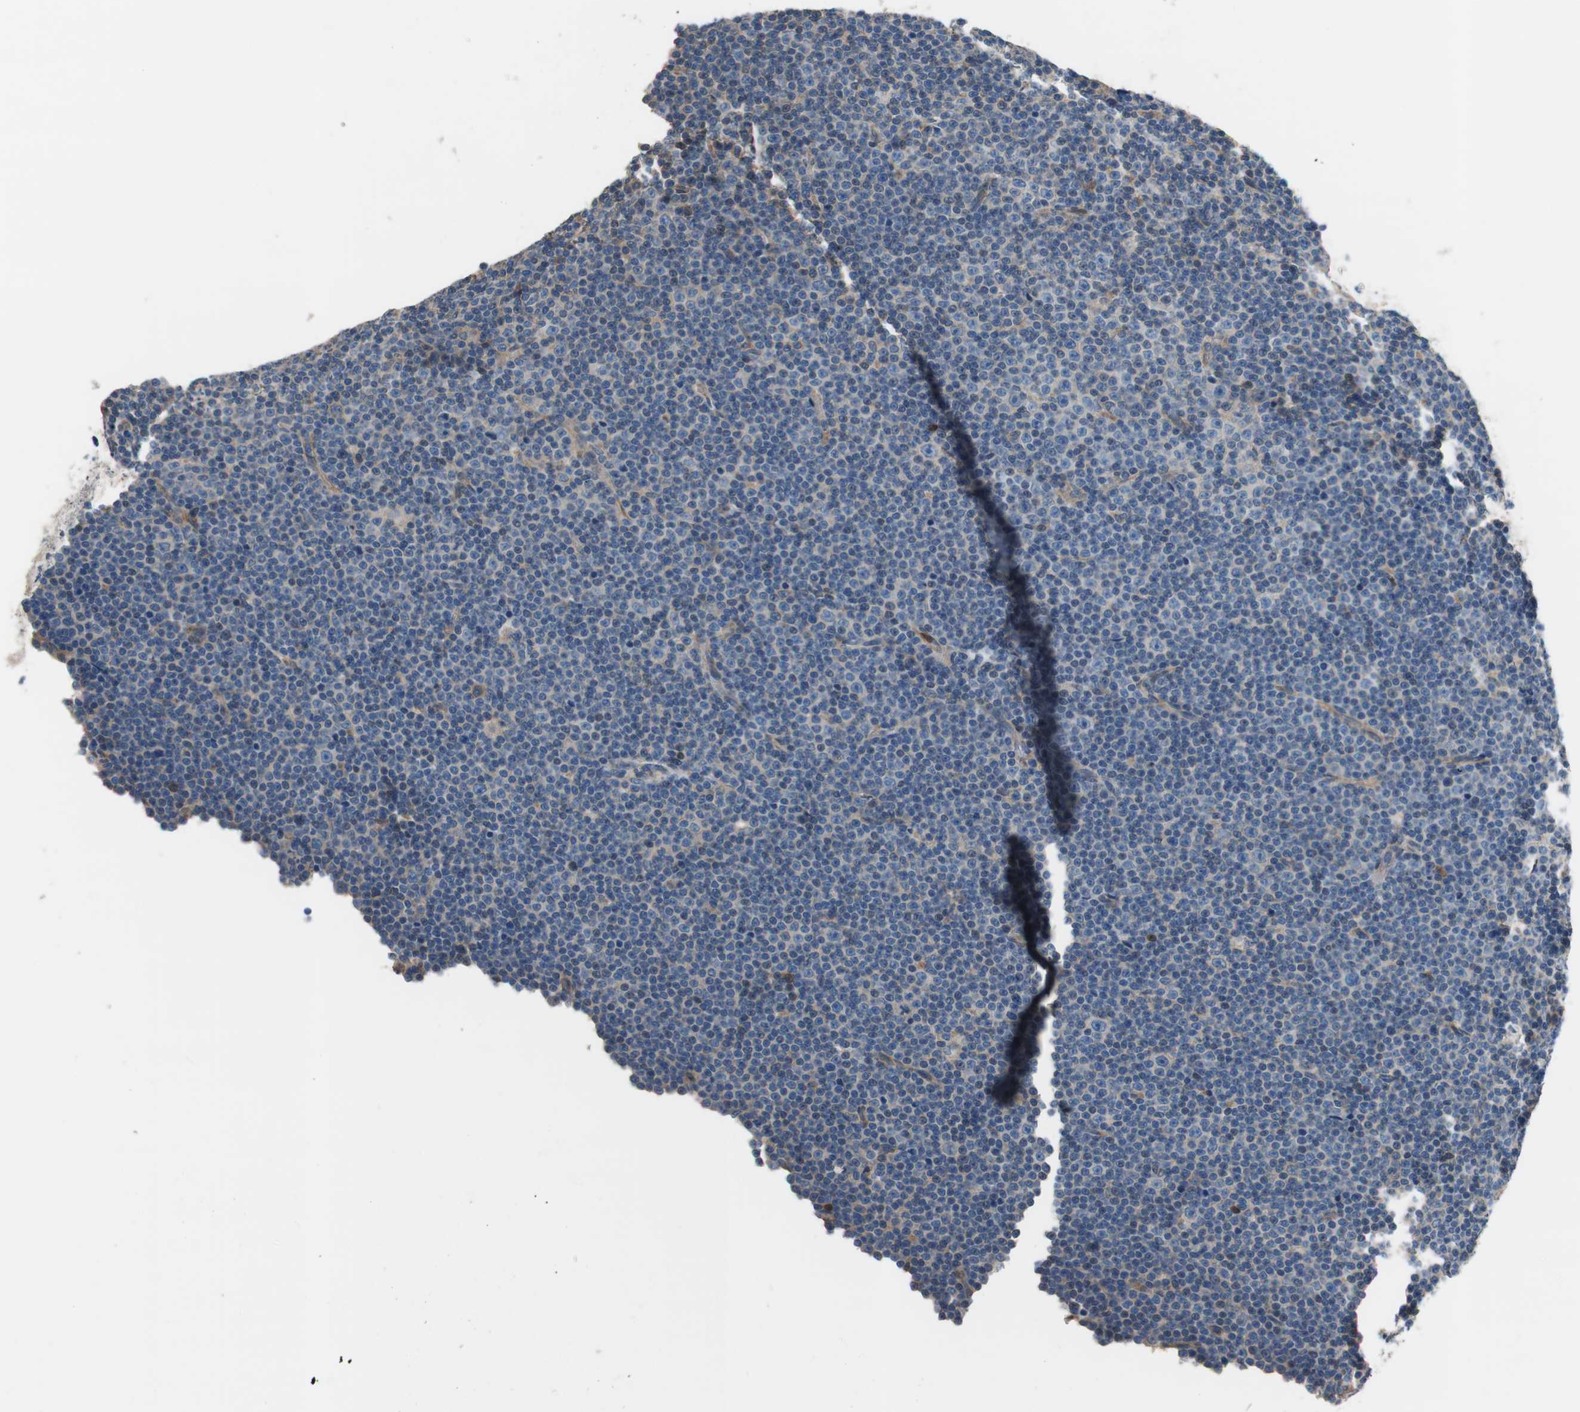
{"staining": {"intensity": "moderate", "quantity": "<25%", "location": "cytoplasmic/membranous"}, "tissue": "lymphoma", "cell_type": "Tumor cells", "image_type": "cancer", "snomed": [{"axis": "morphology", "description": "Malignant lymphoma, non-Hodgkin's type, Low grade"}, {"axis": "topography", "description": "Lymph node"}], "caption": "Approximately <25% of tumor cells in human lymphoma reveal moderate cytoplasmic/membranous protein positivity as visualized by brown immunohistochemical staining.", "gene": "CALML3", "patient": {"sex": "female", "age": 67}}